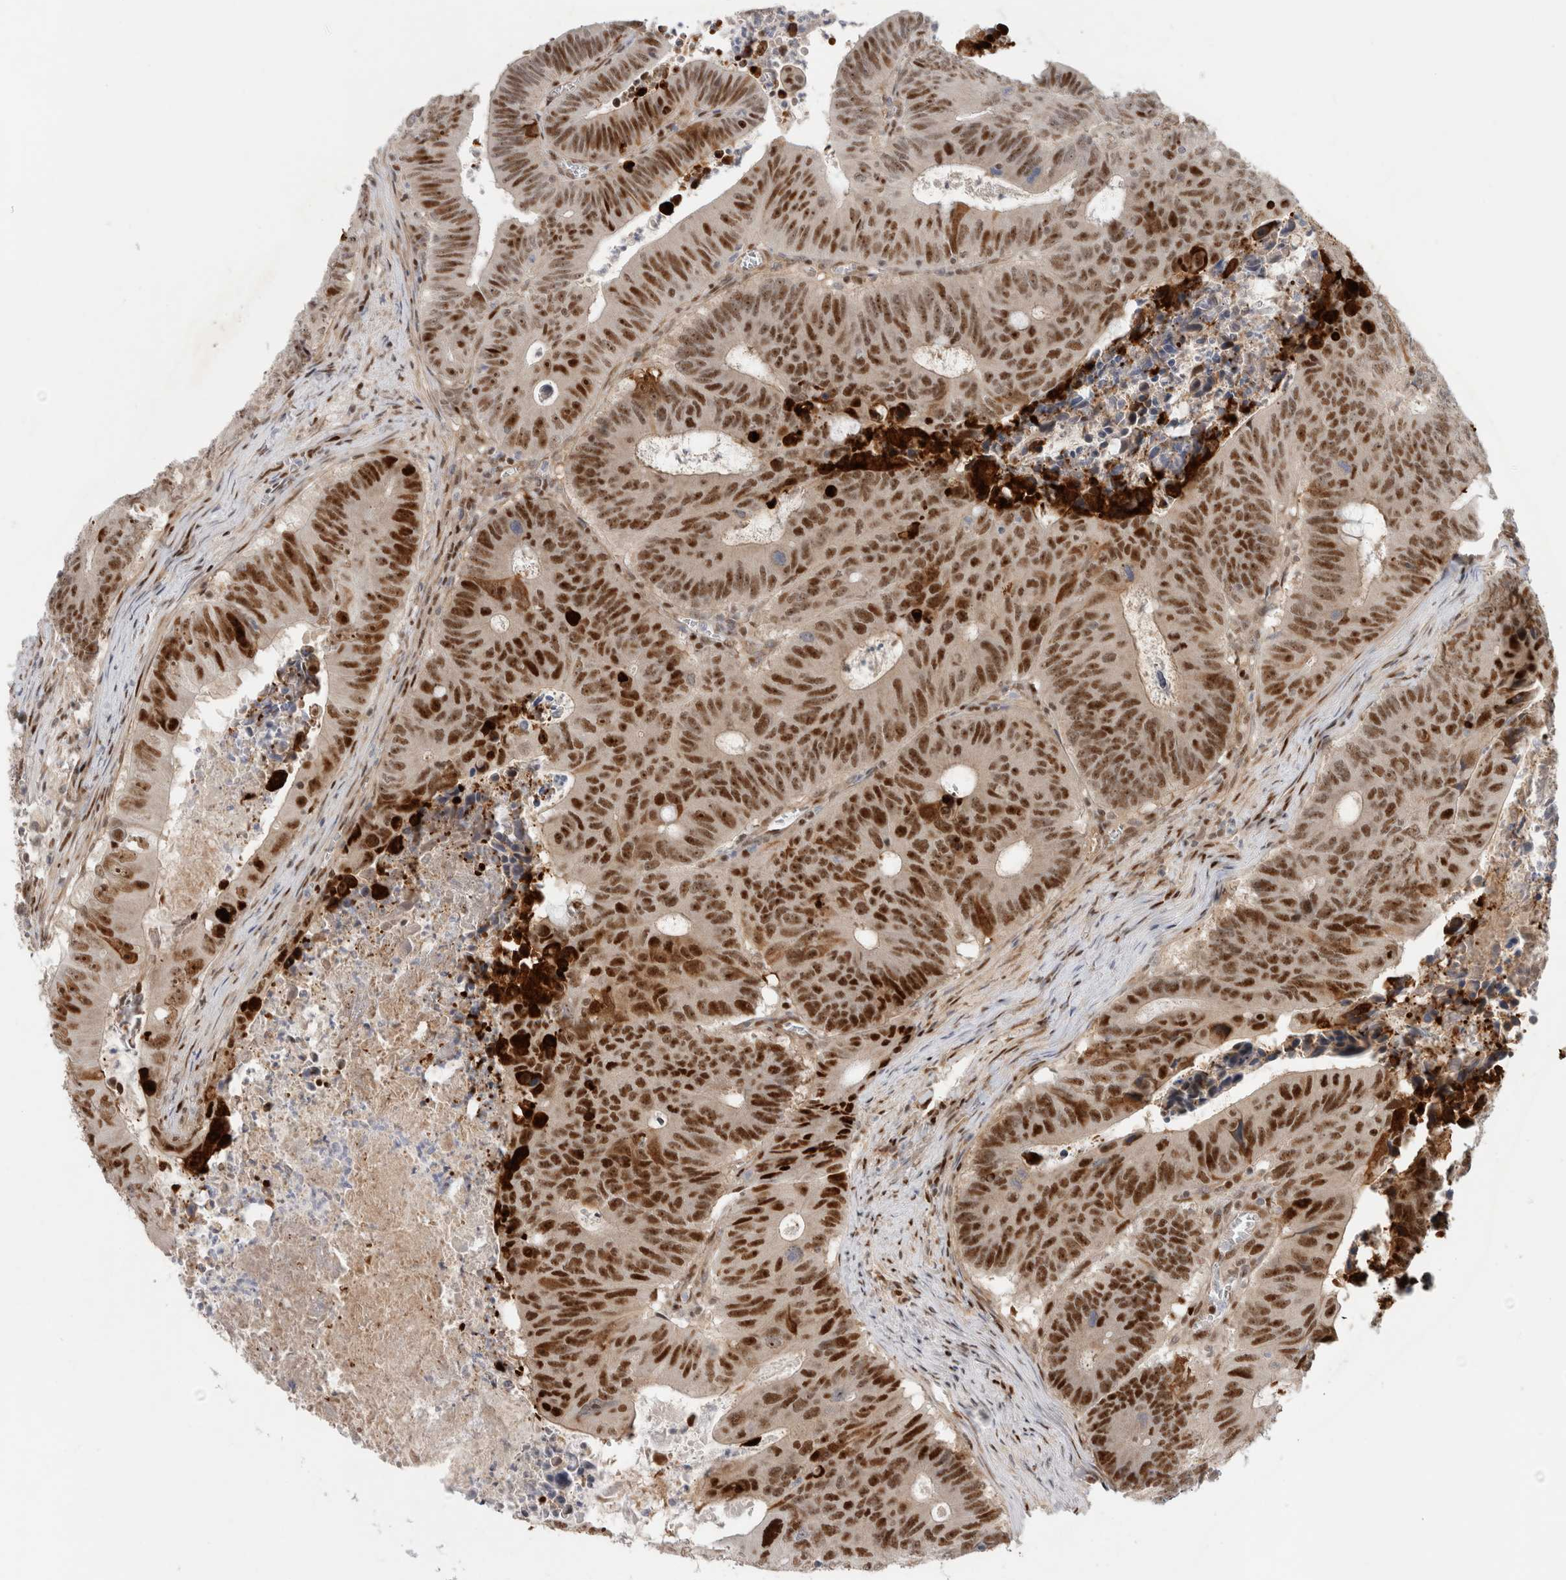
{"staining": {"intensity": "strong", "quantity": ">75%", "location": "nuclear"}, "tissue": "colorectal cancer", "cell_type": "Tumor cells", "image_type": "cancer", "snomed": [{"axis": "morphology", "description": "Adenocarcinoma, NOS"}, {"axis": "topography", "description": "Colon"}], "caption": "Immunohistochemical staining of human colorectal adenocarcinoma shows strong nuclear protein positivity in about >75% of tumor cells.", "gene": "TCF4", "patient": {"sex": "male", "age": 87}}